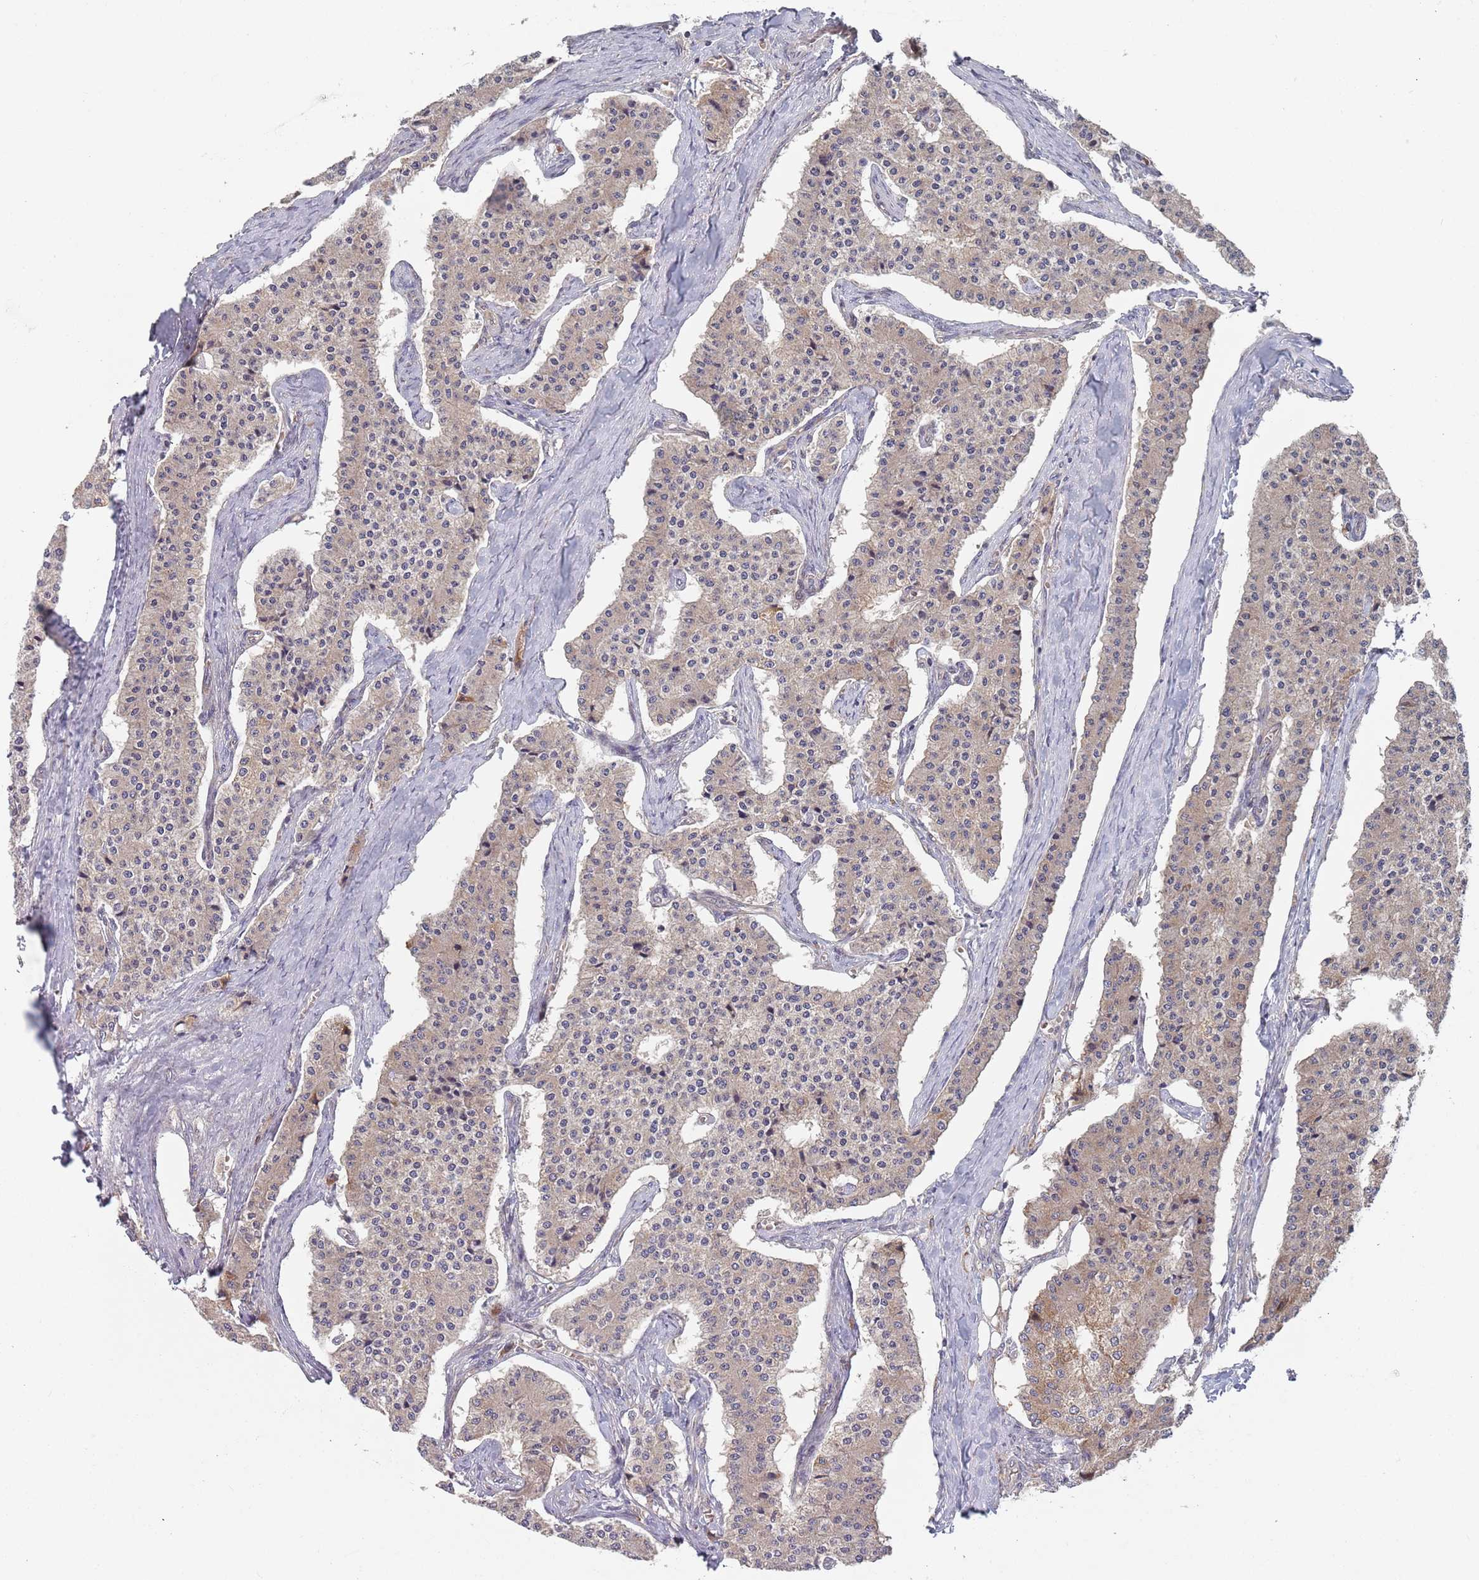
{"staining": {"intensity": "weak", "quantity": ">75%", "location": "cytoplasmic/membranous"}, "tissue": "carcinoid", "cell_type": "Tumor cells", "image_type": "cancer", "snomed": [{"axis": "morphology", "description": "Carcinoid, malignant, NOS"}, {"axis": "topography", "description": "Colon"}], "caption": "A high-resolution image shows immunohistochemistry staining of carcinoid, which exhibits weak cytoplasmic/membranous staining in approximately >75% of tumor cells.", "gene": "ZNF140", "patient": {"sex": "female", "age": 52}}